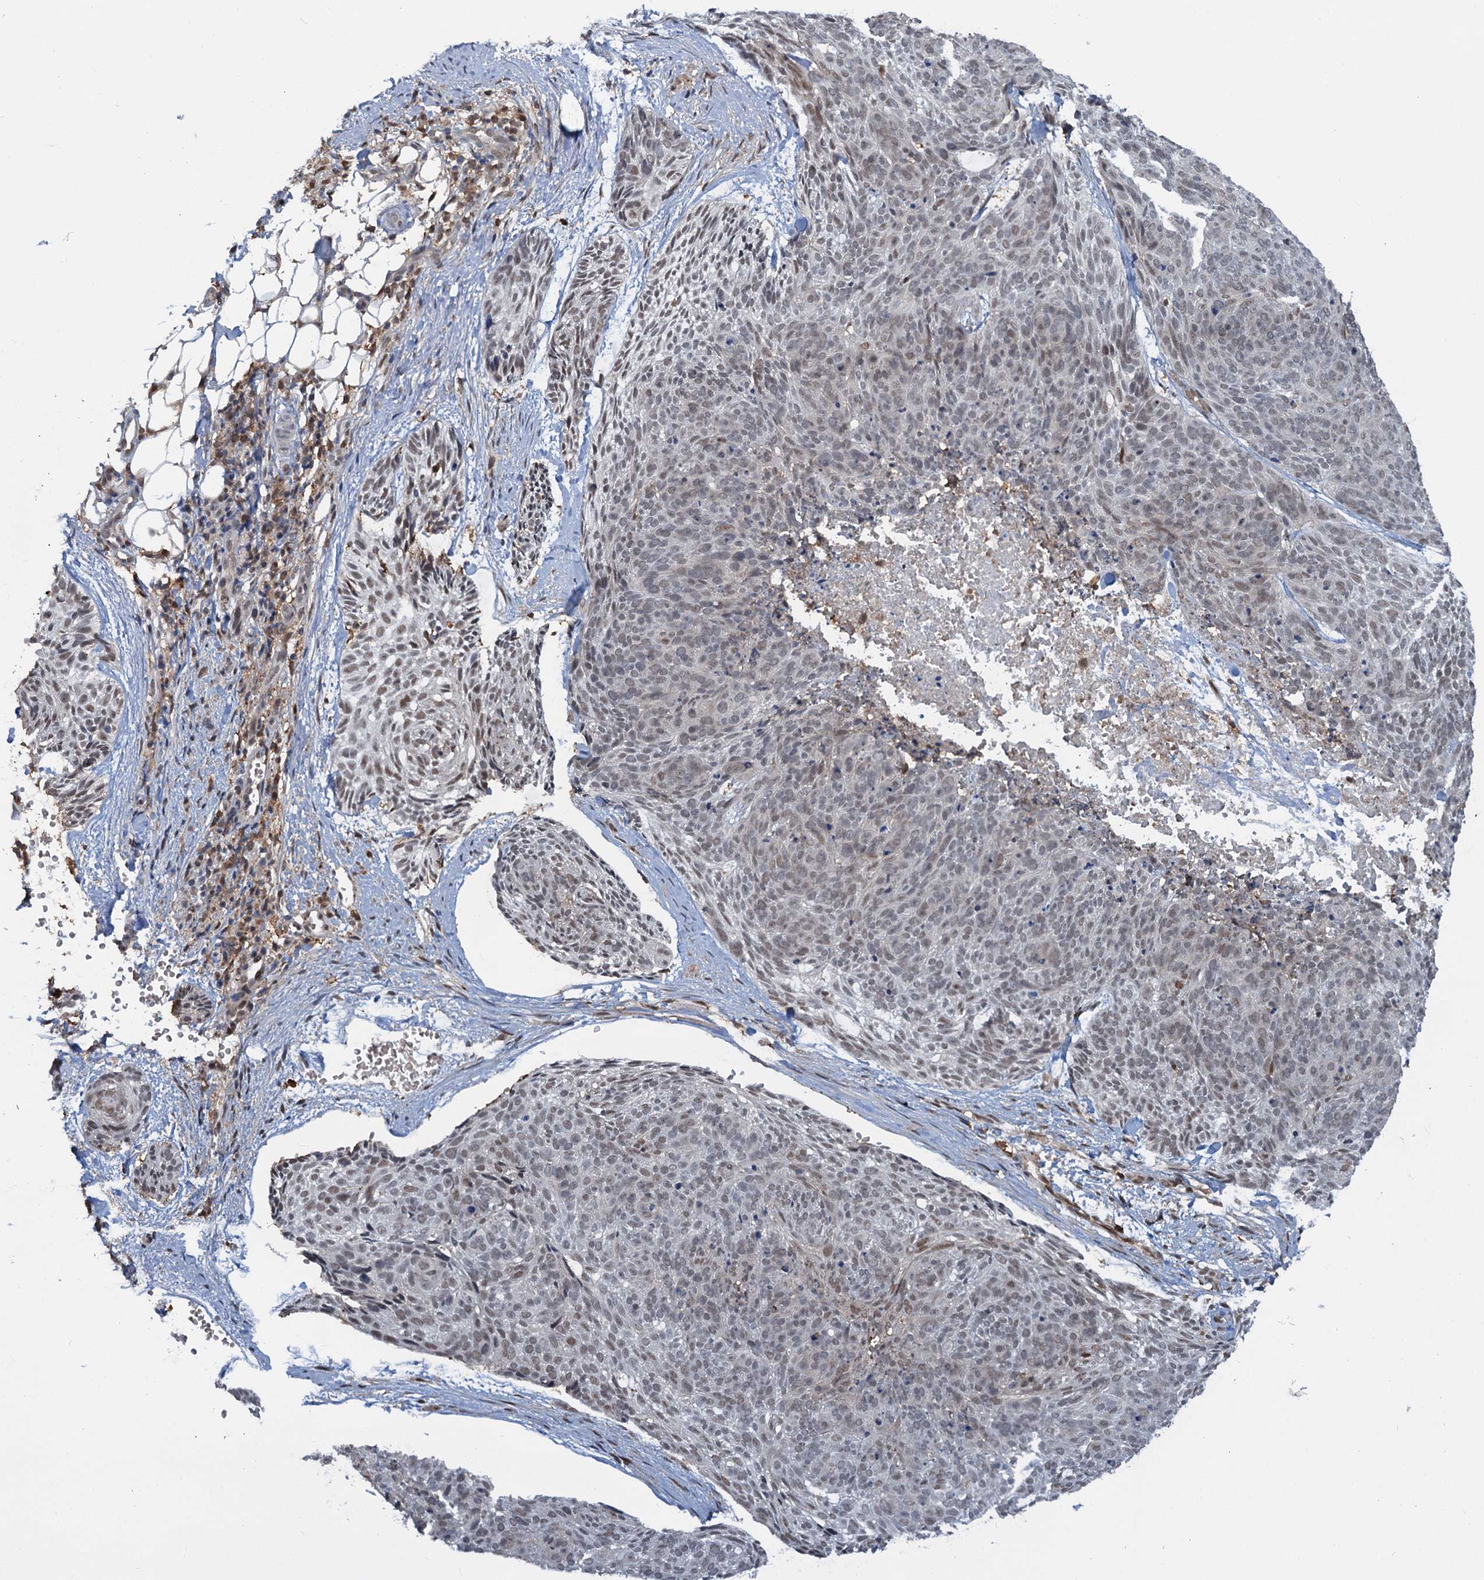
{"staining": {"intensity": "weak", "quantity": "25%-75%", "location": "nuclear"}, "tissue": "skin cancer", "cell_type": "Tumor cells", "image_type": "cancer", "snomed": [{"axis": "morphology", "description": "Normal tissue, NOS"}, {"axis": "morphology", "description": "Basal cell carcinoma"}, {"axis": "topography", "description": "Skin"}], "caption": "Weak nuclear expression is seen in about 25%-75% of tumor cells in skin basal cell carcinoma. The protein of interest is shown in brown color, while the nuclei are stained blue.", "gene": "ZNF609", "patient": {"sex": "male", "age": 66}}